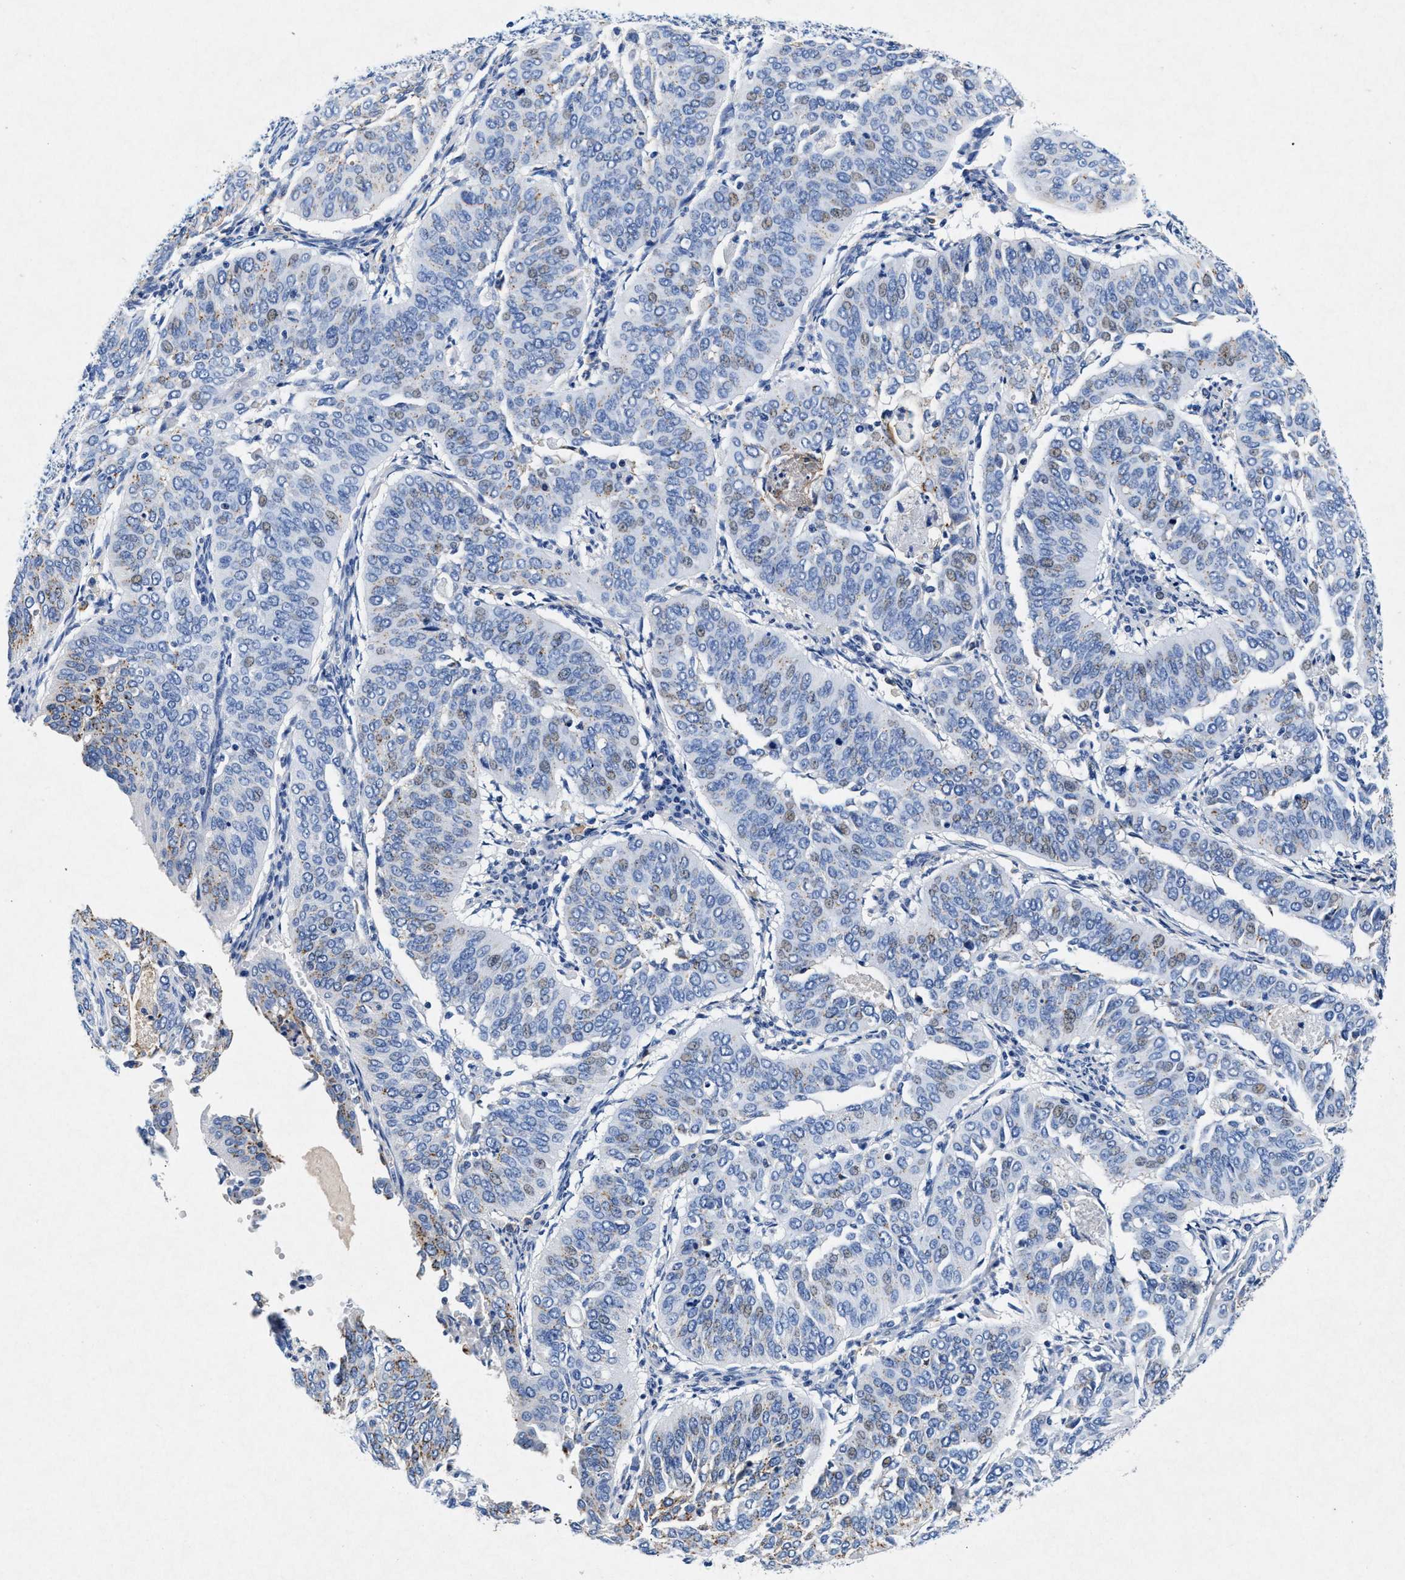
{"staining": {"intensity": "weak", "quantity": "<25%", "location": "cytoplasmic/membranous,nuclear"}, "tissue": "cervical cancer", "cell_type": "Tumor cells", "image_type": "cancer", "snomed": [{"axis": "morphology", "description": "Normal tissue, NOS"}, {"axis": "morphology", "description": "Squamous cell carcinoma, NOS"}, {"axis": "topography", "description": "Cervix"}], "caption": "Immunohistochemical staining of cervical cancer (squamous cell carcinoma) shows no significant expression in tumor cells.", "gene": "MAP6", "patient": {"sex": "female", "age": 39}}